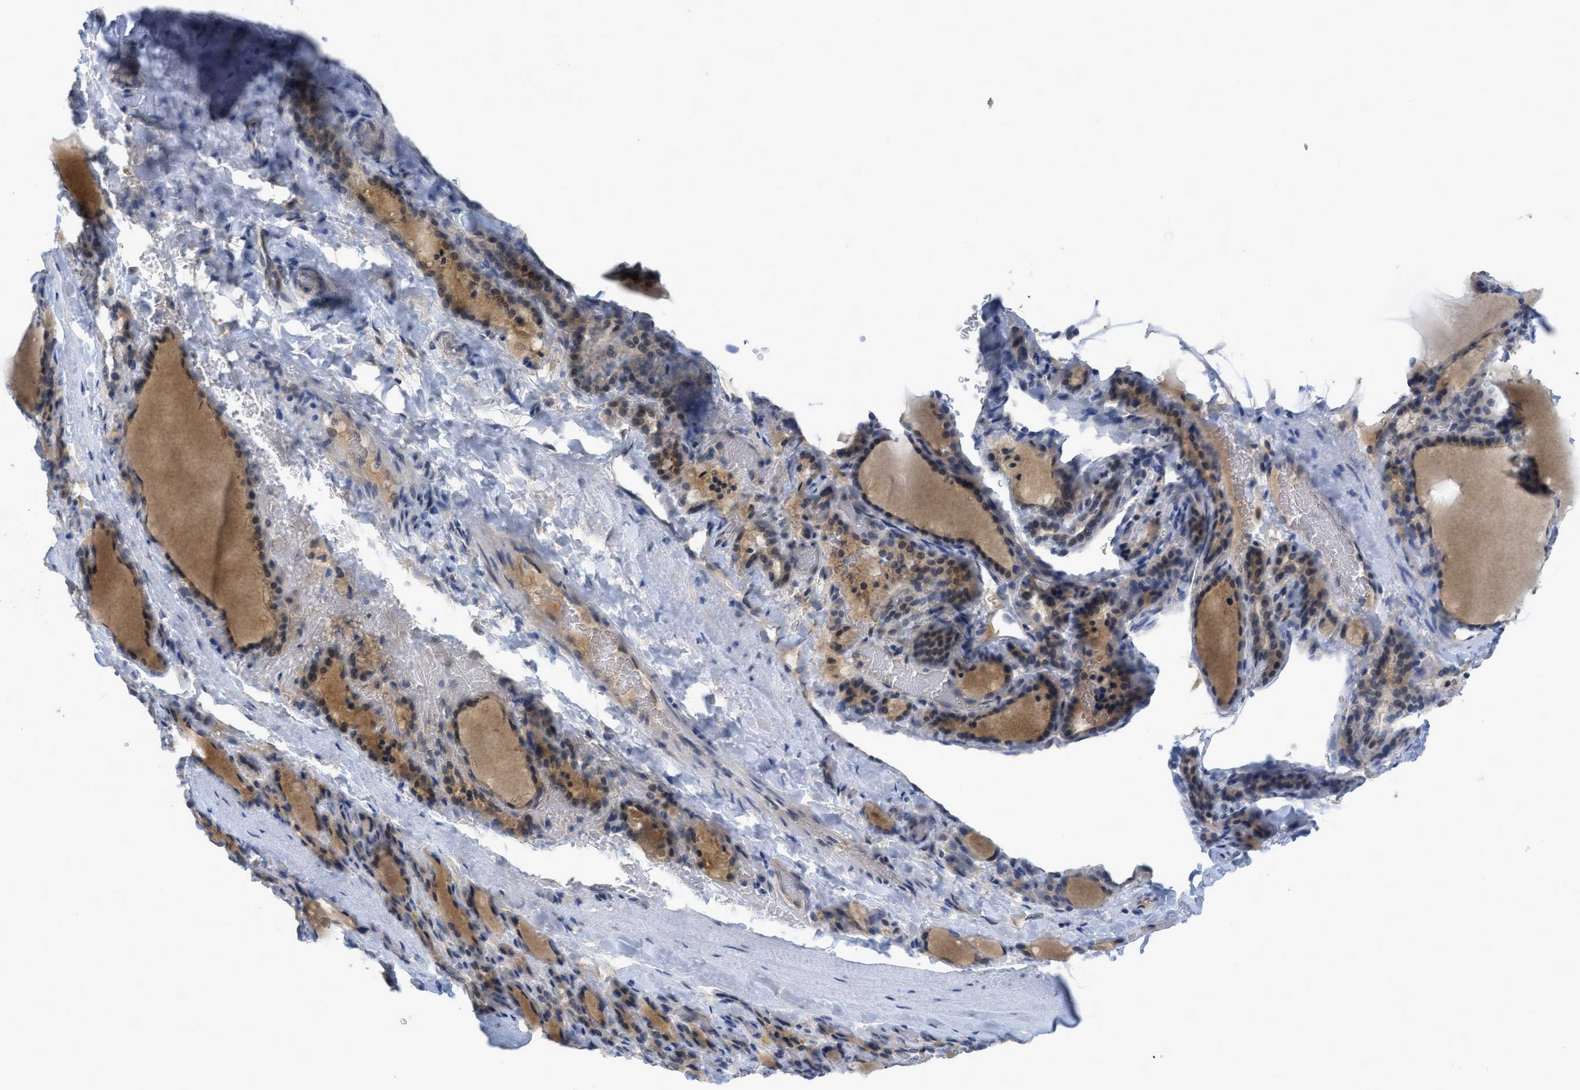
{"staining": {"intensity": "weak", "quantity": ">75%", "location": "cytoplasmic/membranous"}, "tissue": "thyroid gland", "cell_type": "Glandular cells", "image_type": "normal", "snomed": [{"axis": "morphology", "description": "Normal tissue, NOS"}, {"axis": "topography", "description": "Thyroid gland"}], "caption": "This is an image of immunohistochemistry (IHC) staining of benign thyroid gland, which shows weak staining in the cytoplasmic/membranous of glandular cells.", "gene": "TNFAIP1", "patient": {"sex": "female", "age": 28}}